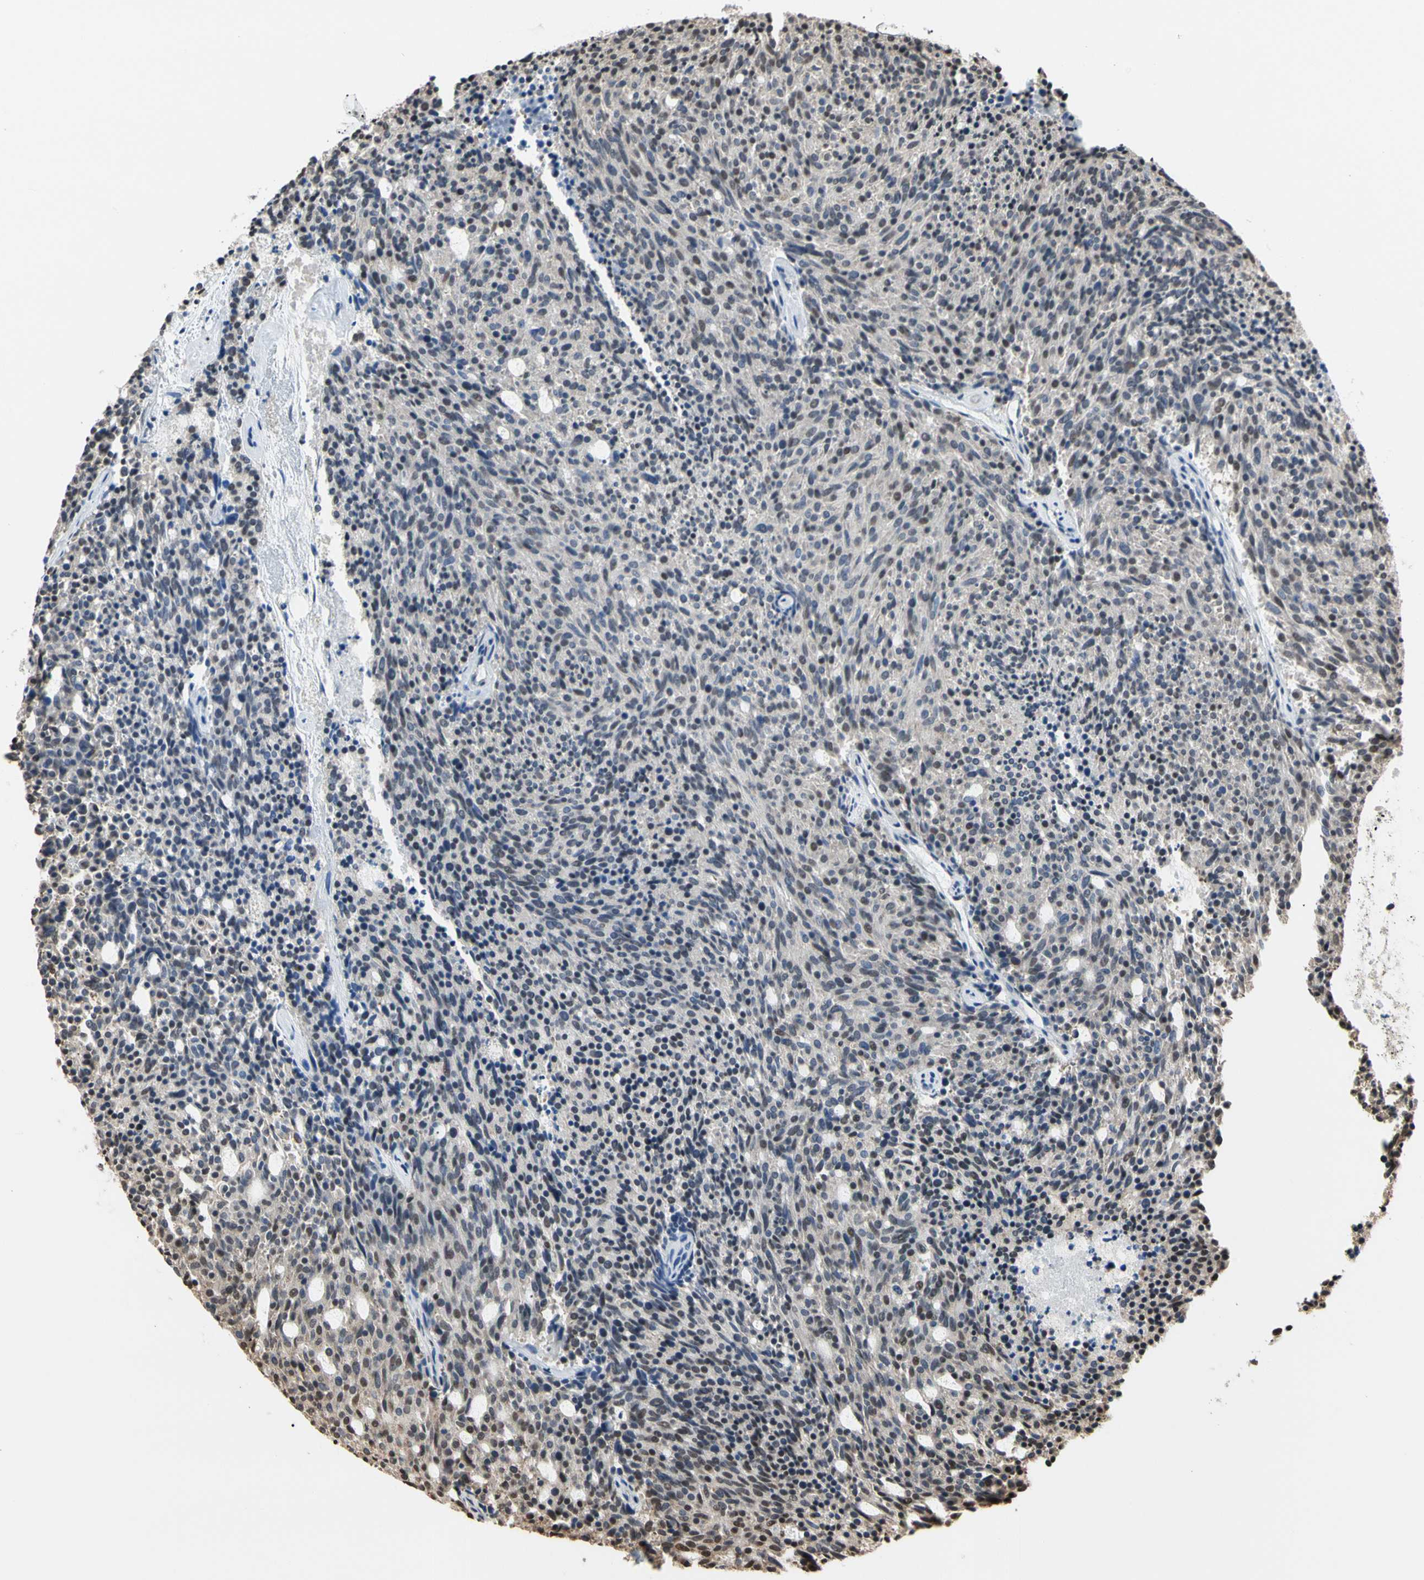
{"staining": {"intensity": "moderate", "quantity": "<25%", "location": "nuclear"}, "tissue": "carcinoid", "cell_type": "Tumor cells", "image_type": "cancer", "snomed": [{"axis": "morphology", "description": "Carcinoid, malignant, NOS"}, {"axis": "topography", "description": "Pancreas"}], "caption": "Carcinoid tissue demonstrates moderate nuclear staining in approximately <25% of tumor cells (DAB IHC, brown staining for protein, blue staining for nuclei).", "gene": "HNRNPK", "patient": {"sex": "female", "age": 54}}